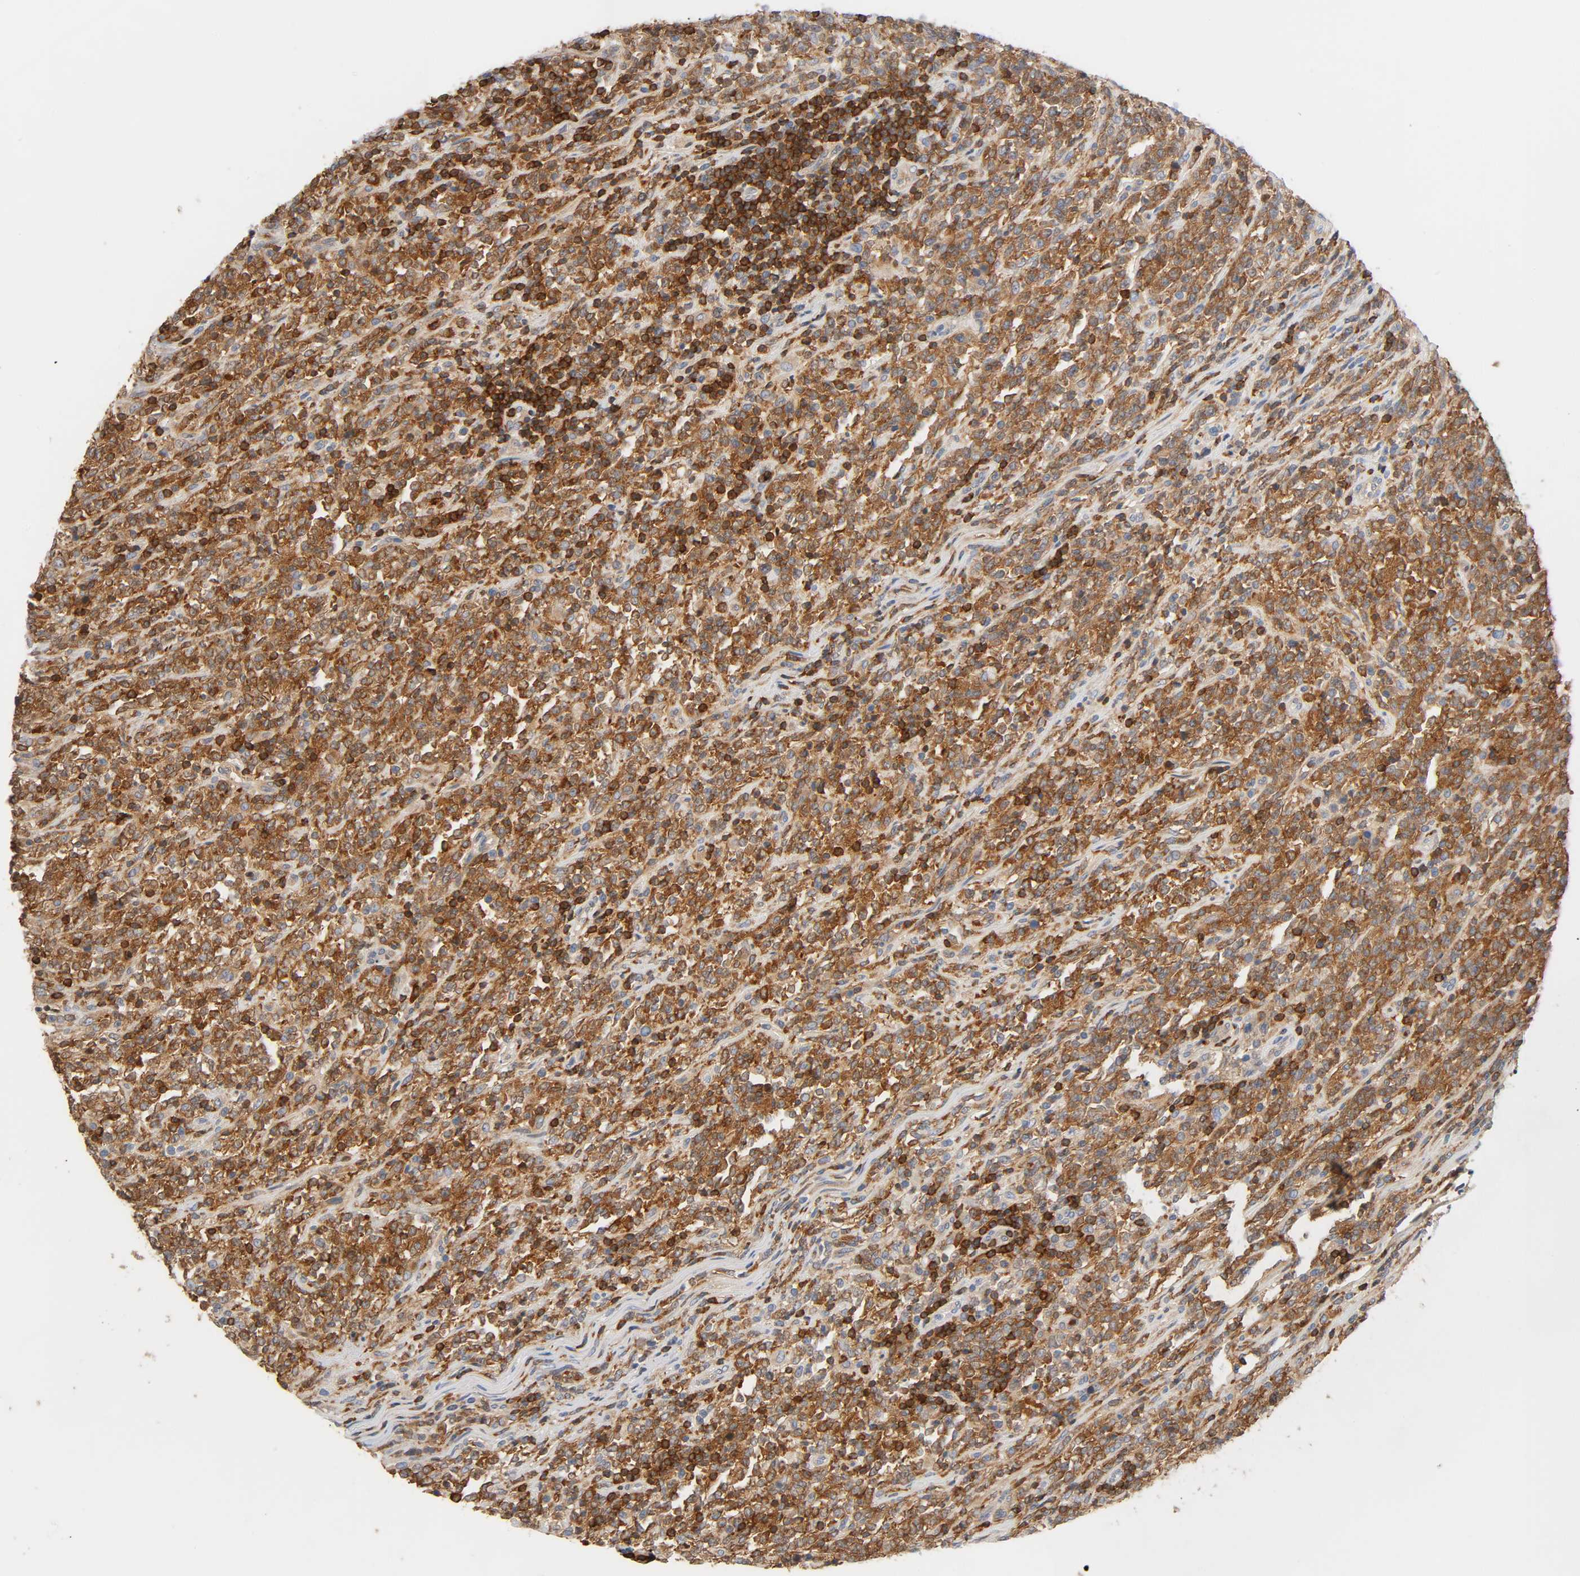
{"staining": {"intensity": "strong", "quantity": ">75%", "location": "cytoplasmic/membranous"}, "tissue": "lymphoma", "cell_type": "Tumor cells", "image_type": "cancer", "snomed": [{"axis": "morphology", "description": "Malignant lymphoma, non-Hodgkin's type, High grade"}, {"axis": "topography", "description": "Soft tissue"}], "caption": "The micrograph shows immunohistochemical staining of high-grade malignant lymphoma, non-Hodgkin's type. There is strong cytoplasmic/membranous expression is identified in about >75% of tumor cells.", "gene": "BIN1", "patient": {"sex": "male", "age": 18}}